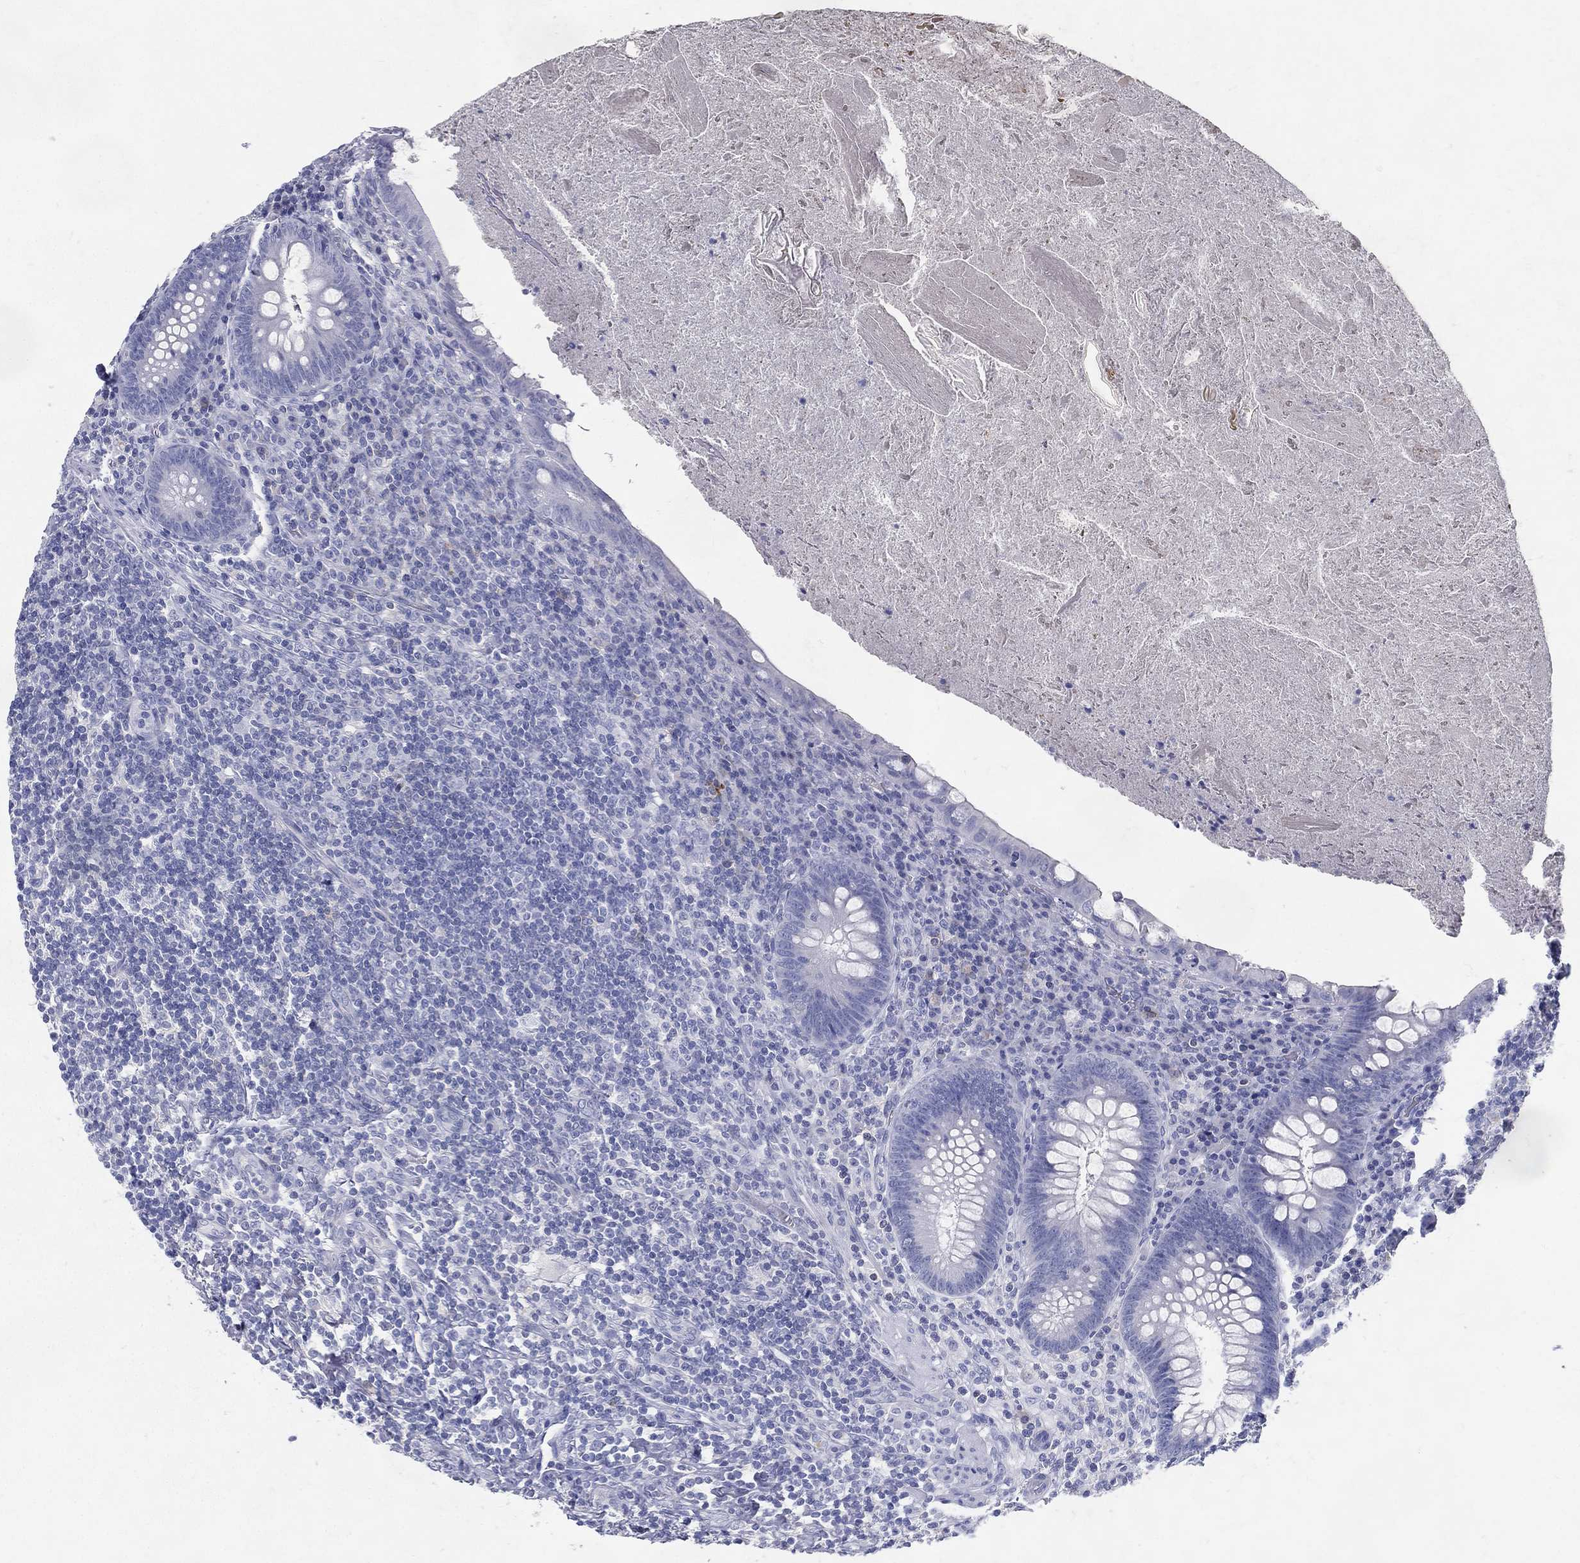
{"staining": {"intensity": "negative", "quantity": "none", "location": "none"}, "tissue": "appendix", "cell_type": "Glandular cells", "image_type": "normal", "snomed": [{"axis": "morphology", "description": "Normal tissue, NOS"}, {"axis": "topography", "description": "Appendix"}], "caption": "DAB (3,3'-diaminobenzidine) immunohistochemical staining of normal human appendix shows no significant expression in glandular cells.", "gene": "RGS13", "patient": {"sex": "male", "age": 47}}